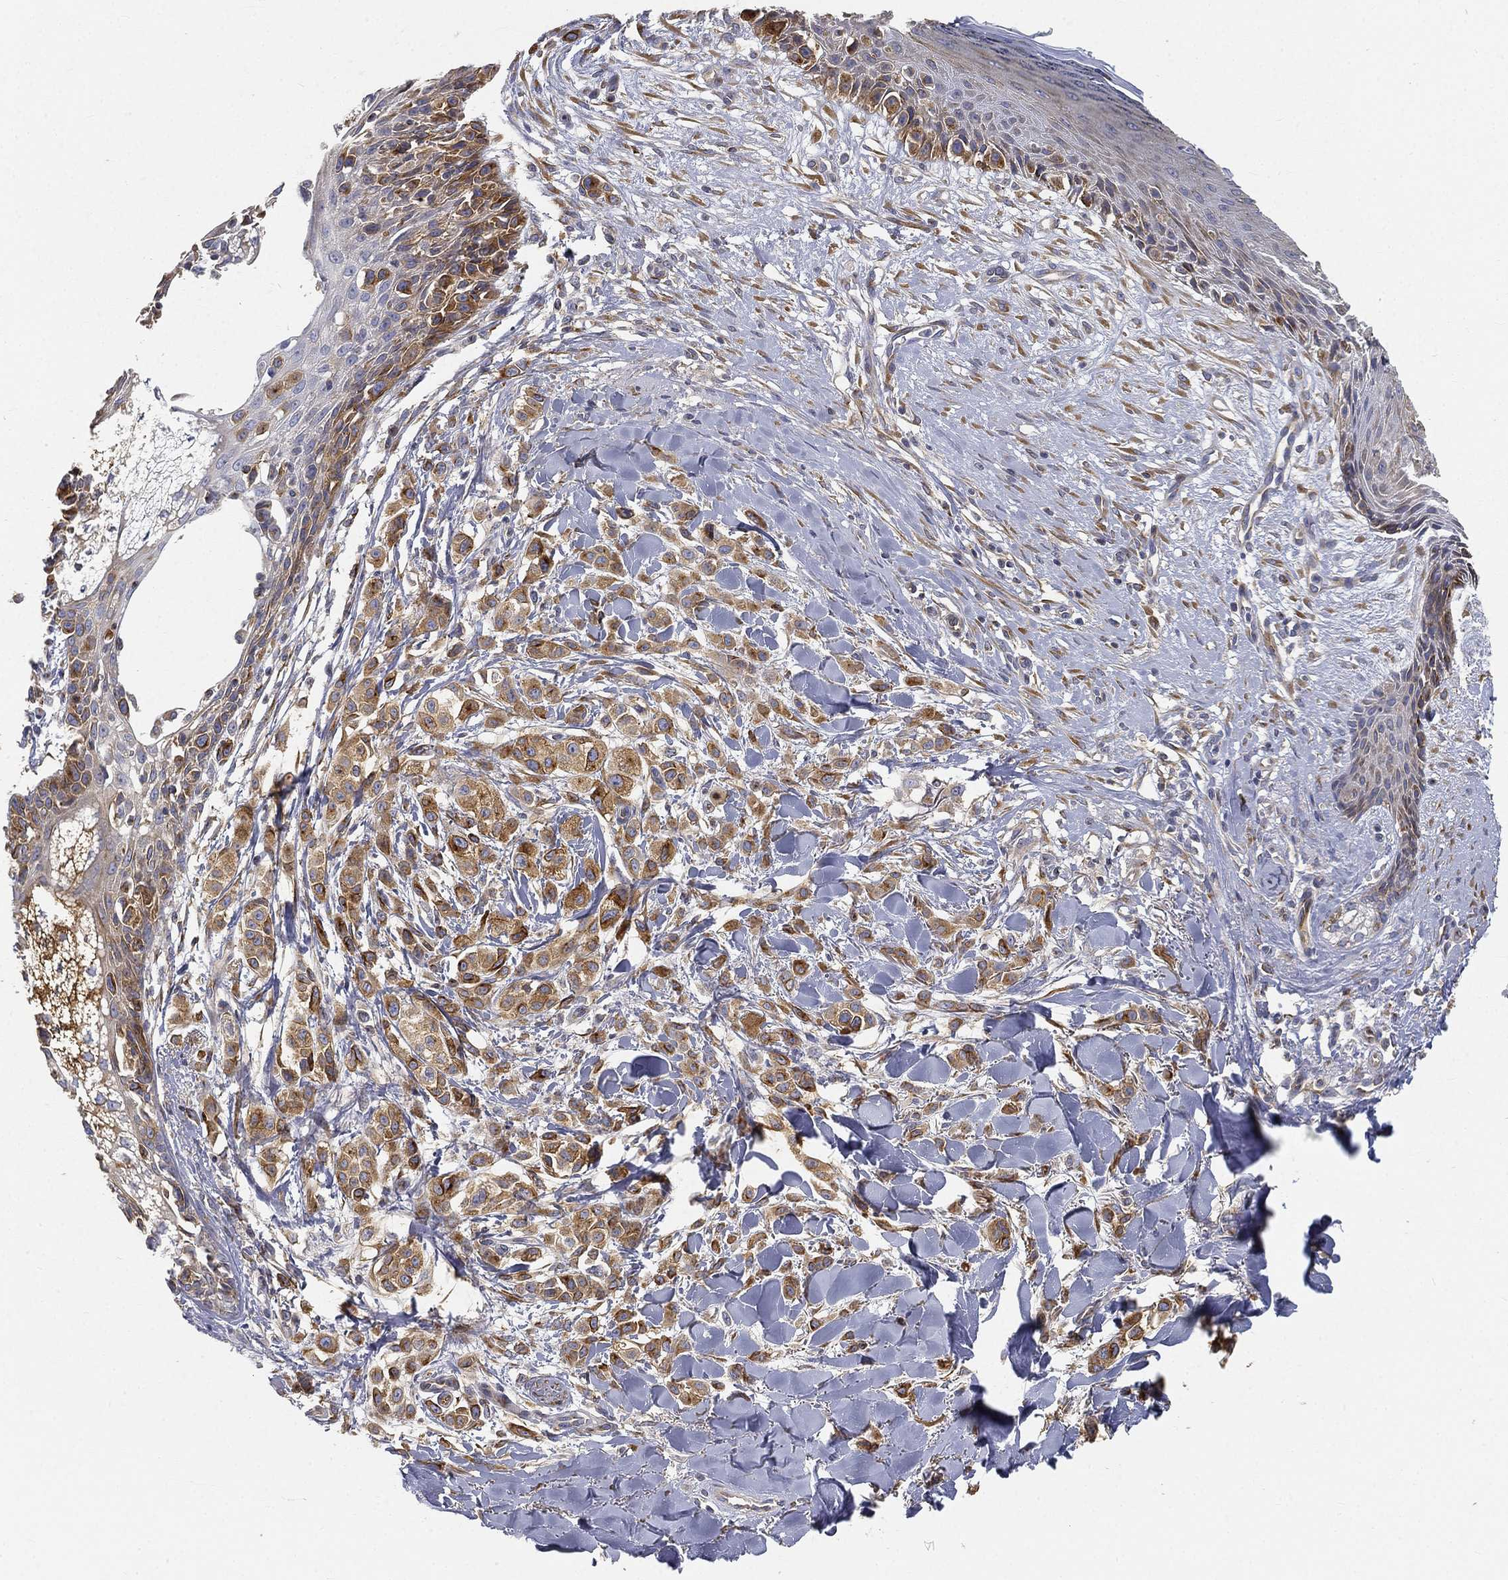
{"staining": {"intensity": "strong", "quantity": "25%-75%", "location": "cytoplasmic/membranous"}, "tissue": "melanoma", "cell_type": "Tumor cells", "image_type": "cancer", "snomed": [{"axis": "morphology", "description": "Malignant melanoma, NOS"}, {"axis": "topography", "description": "Skin"}], "caption": "DAB immunohistochemical staining of melanoma demonstrates strong cytoplasmic/membranous protein expression in approximately 25%-75% of tumor cells.", "gene": "TMEM25", "patient": {"sex": "male", "age": 57}}